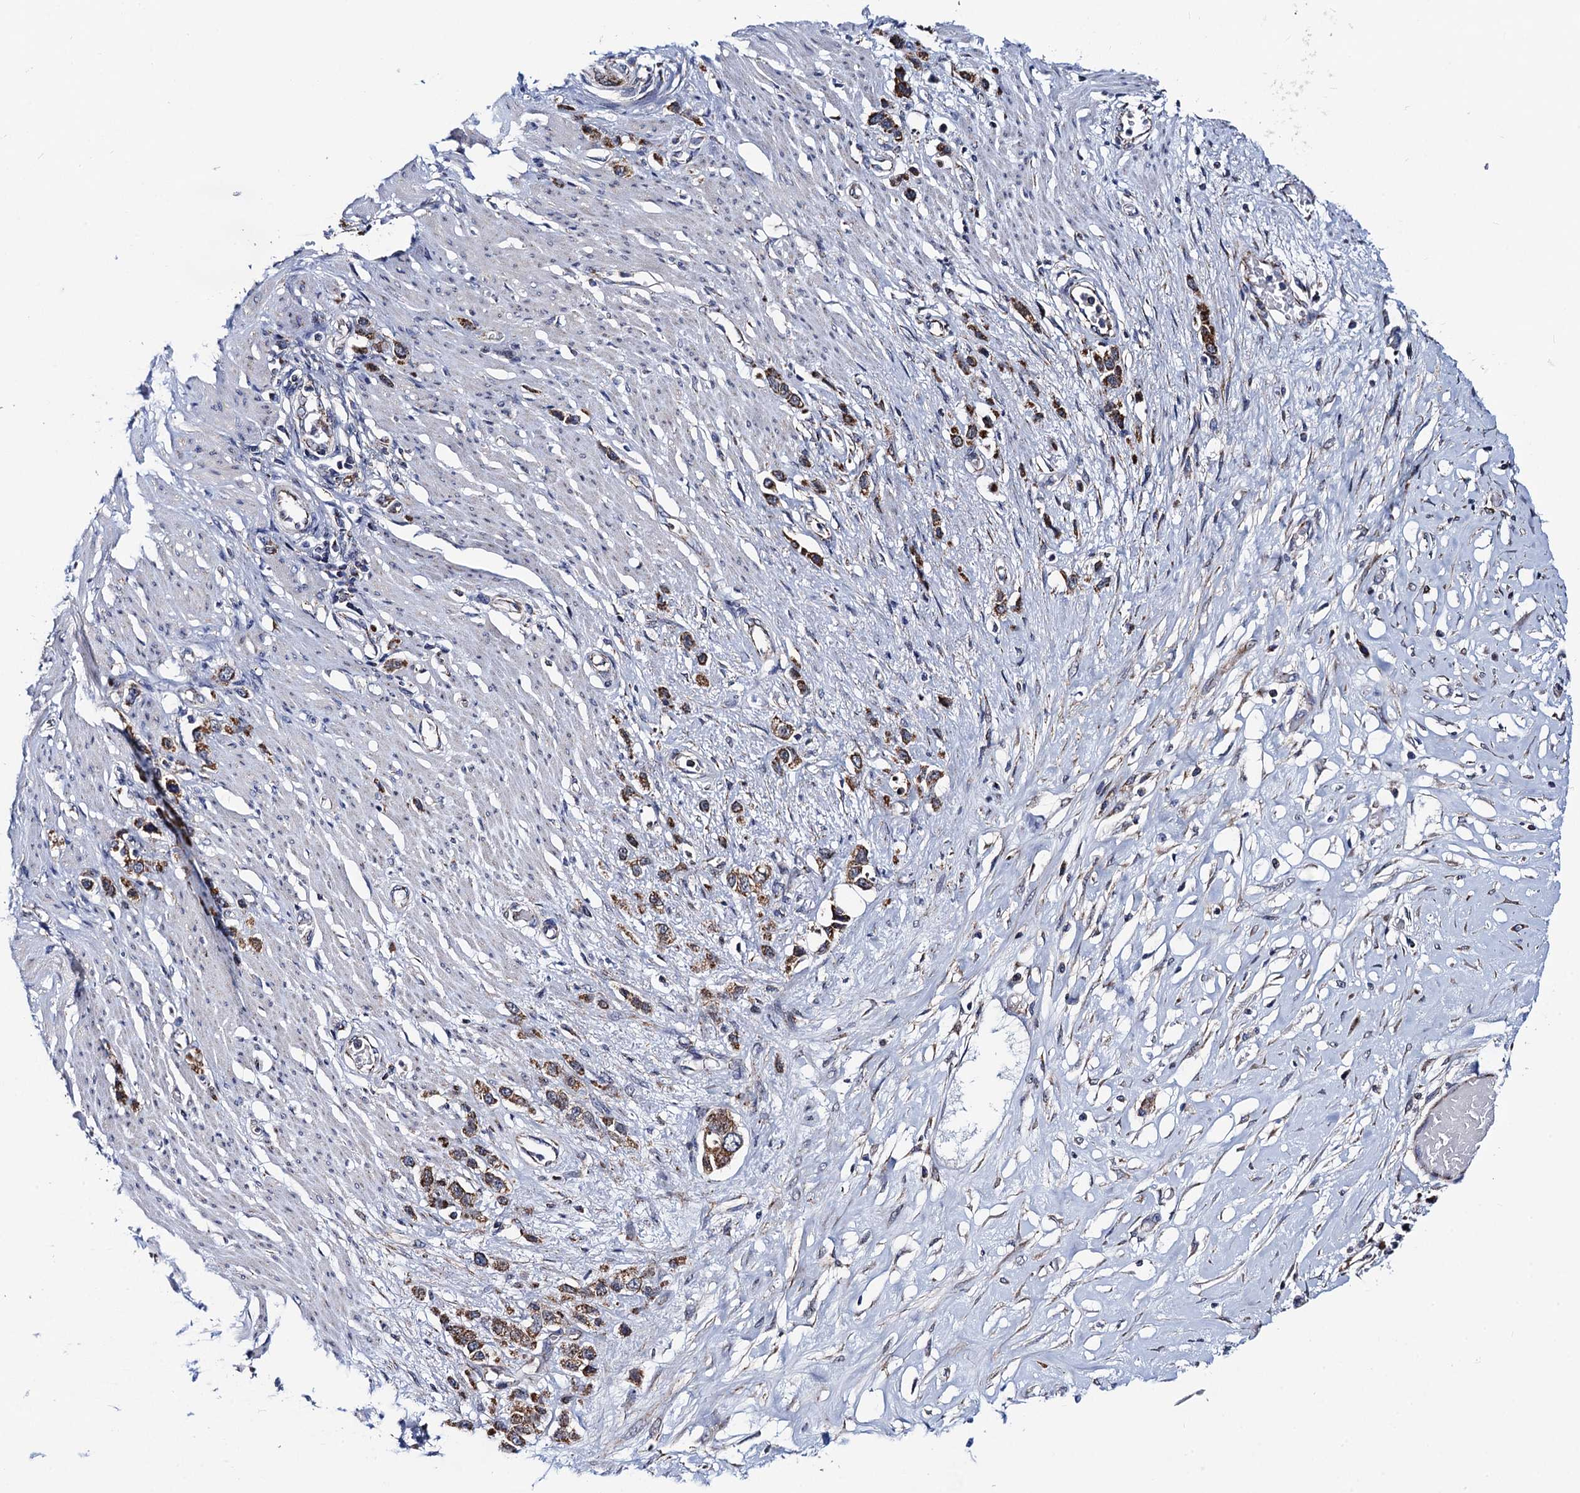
{"staining": {"intensity": "moderate", "quantity": ">75%", "location": "cytoplasmic/membranous"}, "tissue": "stomach cancer", "cell_type": "Tumor cells", "image_type": "cancer", "snomed": [{"axis": "morphology", "description": "Adenocarcinoma, NOS"}, {"axis": "morphology", "description": "Adenocarcinoma, High grade"}, {"axis": "topography", "description": "Stomach, upper"}, {"axis": "topography", "description": "Stomach, lower"}], "caption": "Protein expression analysis of adenocarcinoma (stomach) demonstrates moderate cytoplasmic/membranous staining in about >75% of tumor cells. The staining was performed using DAB, with brown indicating positive protein expression. Nuclei are stained blue with hematoxylin.", "gene": "PTCD3", "patient": {"sex": "female", "age": 65}}